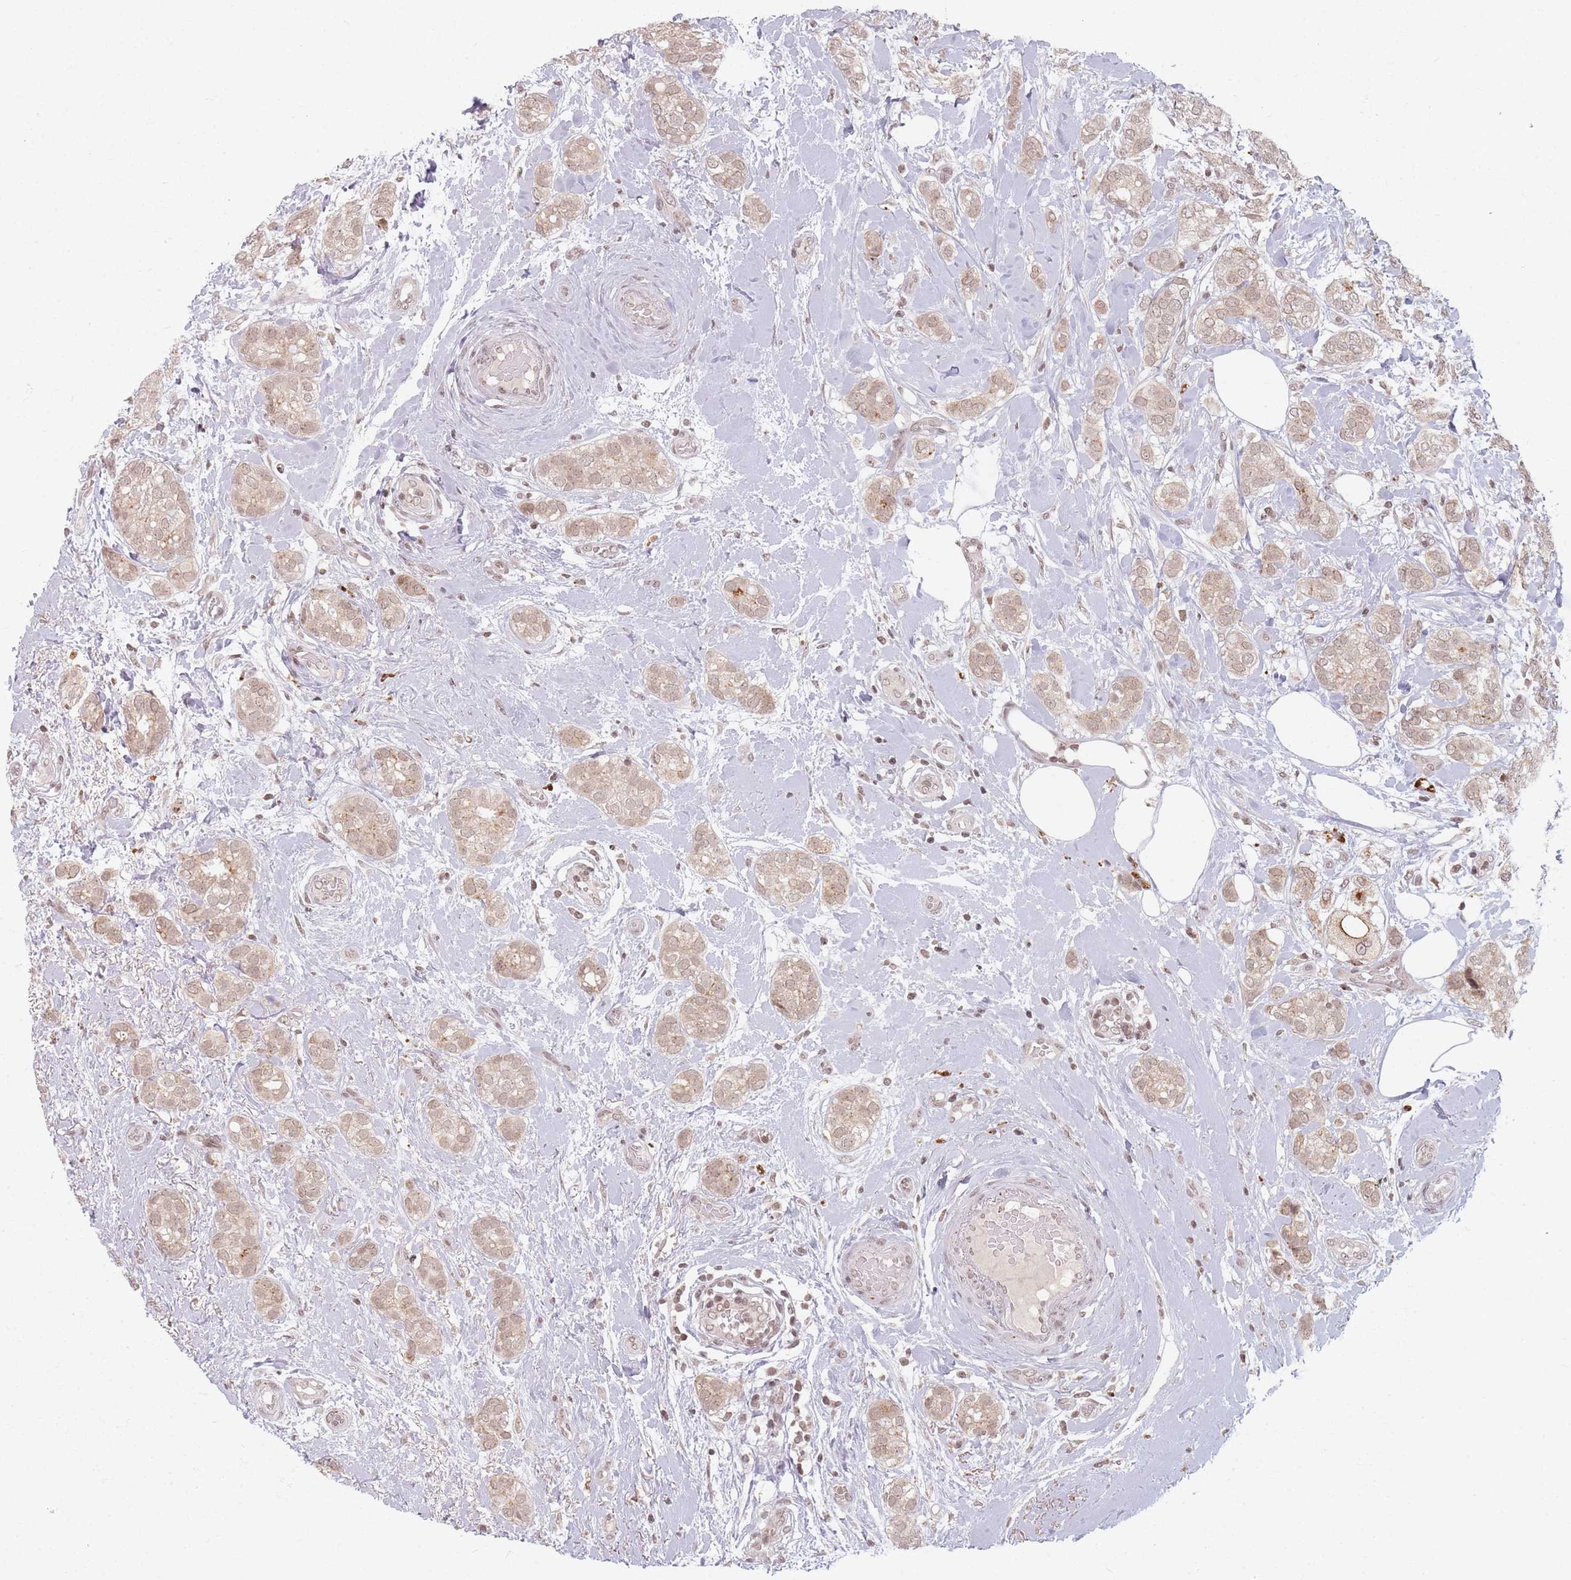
{"staining": {"intensity": "weak", "quantity": ">75%", "location": "cytoplasmic/membranous,nuclear"}, "tissue": "breast cancer", "cell_type": "Tumor cells", "image_type": "cancer", "snomed": [{"axis": "morphology", "description": "Duct carcinoma"}, {"axis": "topography", "description": "Breast"}], "caption": "Immunohistochemistry (IHC) staining of breast invasive ductal carcinoma, which exhibits low levels of weak cytoplasmic/membranous and nuclear staining in approximately >75% of tumor cells indicating weak cytoplasmic/membranous and nuclear protein staining. The staining was performed using DAB (3,3'-diaminobenzidine) (brown) for protein detection and nuclei were counterstained in hematoxylin (blue).", "gene": "SPATA45", "patient": {"sex": "female", "age": 73}}